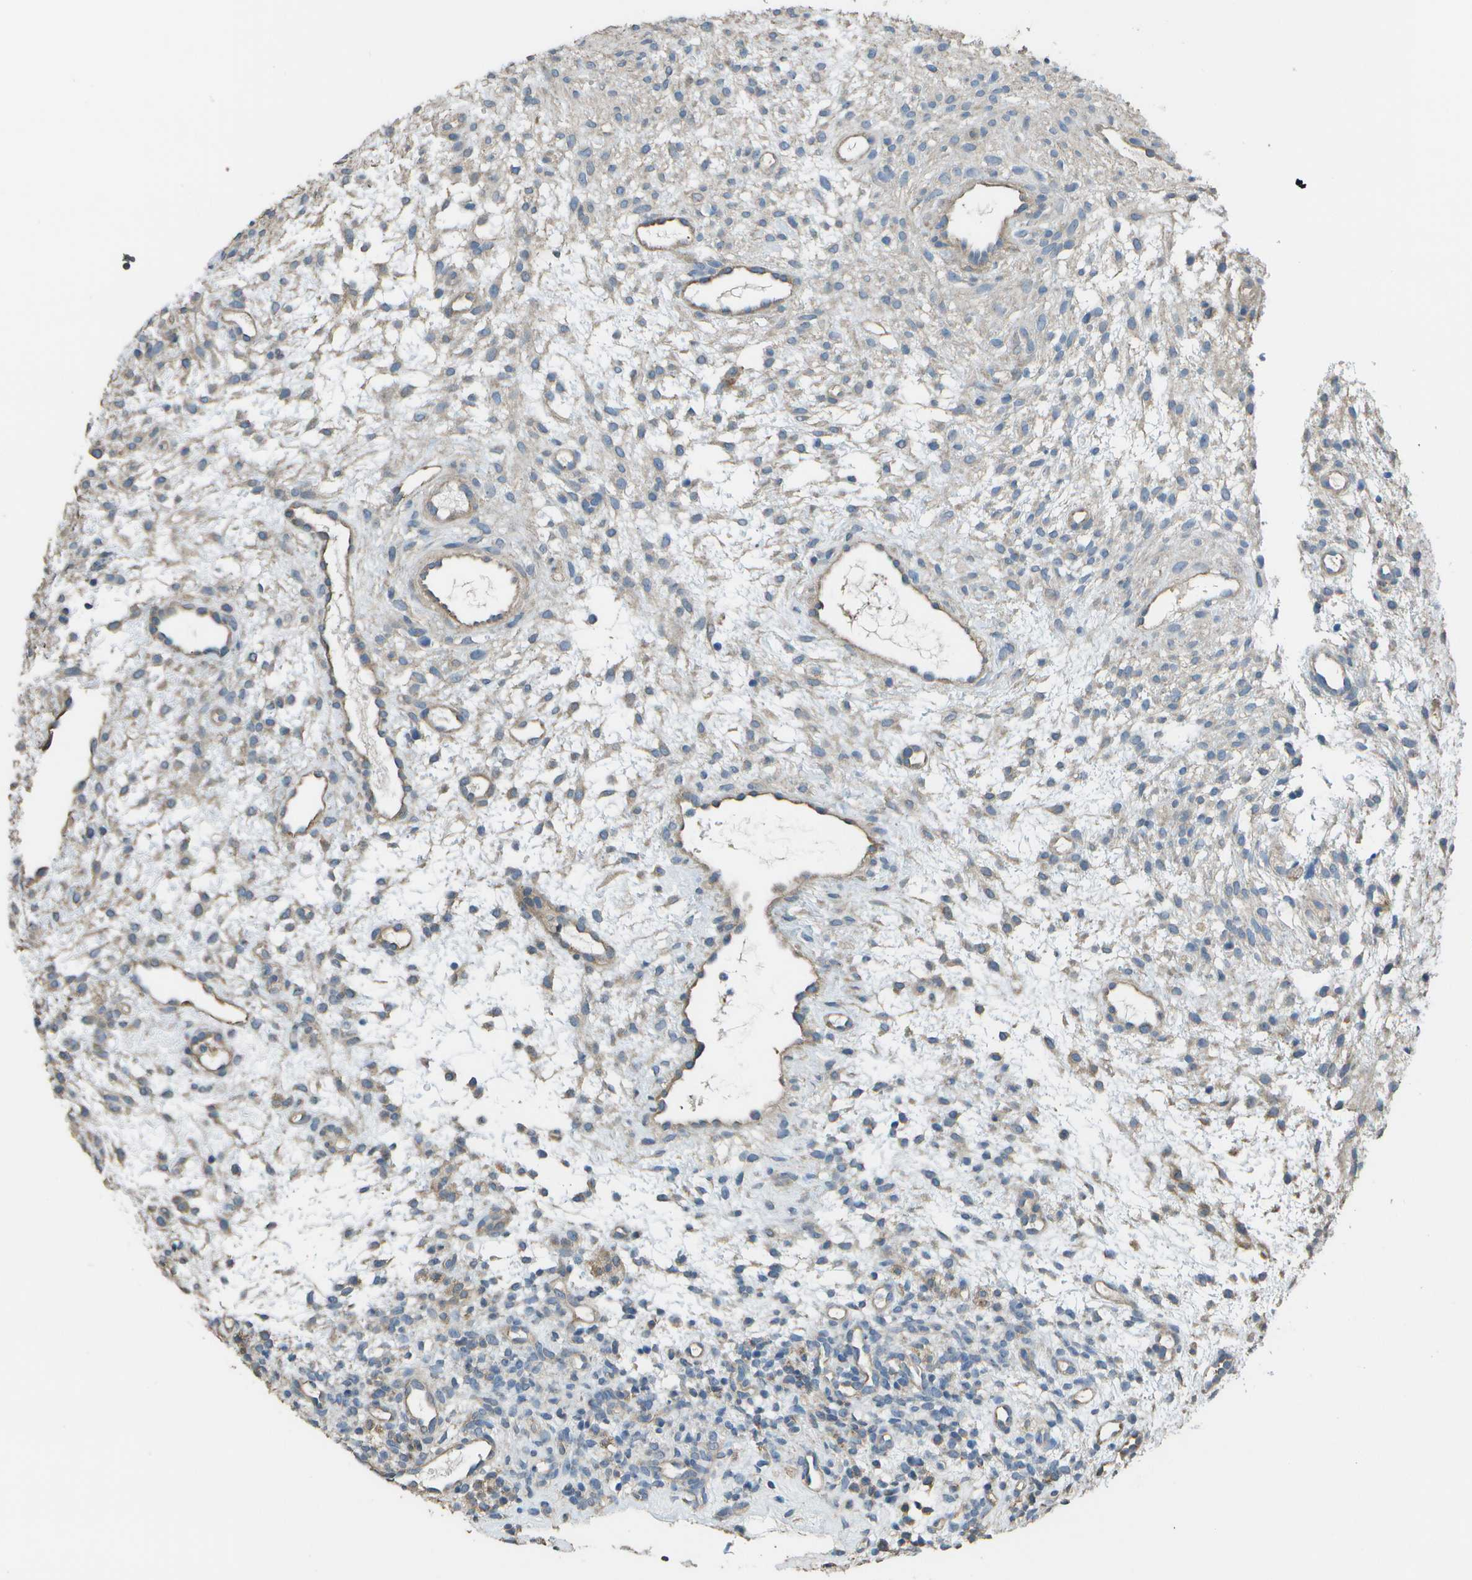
{"staining": {"intensity": "weak", "quantity": "<25%", "location": "cytoplasmic/membranous"}, "tissue": "ovary", "cell_type": "Ovarian stroma cells", "image_type": "normal", "snomed": [{"axis": "morphology", "description": "Normal tissue, NOS"}, {"axis": "morphology", "description": "Cyst, NOS"}, {"axis": "topography", "description": "Ovary"}], "caption": "DAB (3,3'-diaminobenzidine) immunohistochemical staining of normal human ovary shows no significant staining in ovarian stroma cells. The staining is performed using DAB brown chromogen with nuclei counter-stained in using hematoxylin.", "gene": "CLNS1A", "patient": {"sex": "female", "age": 18}}